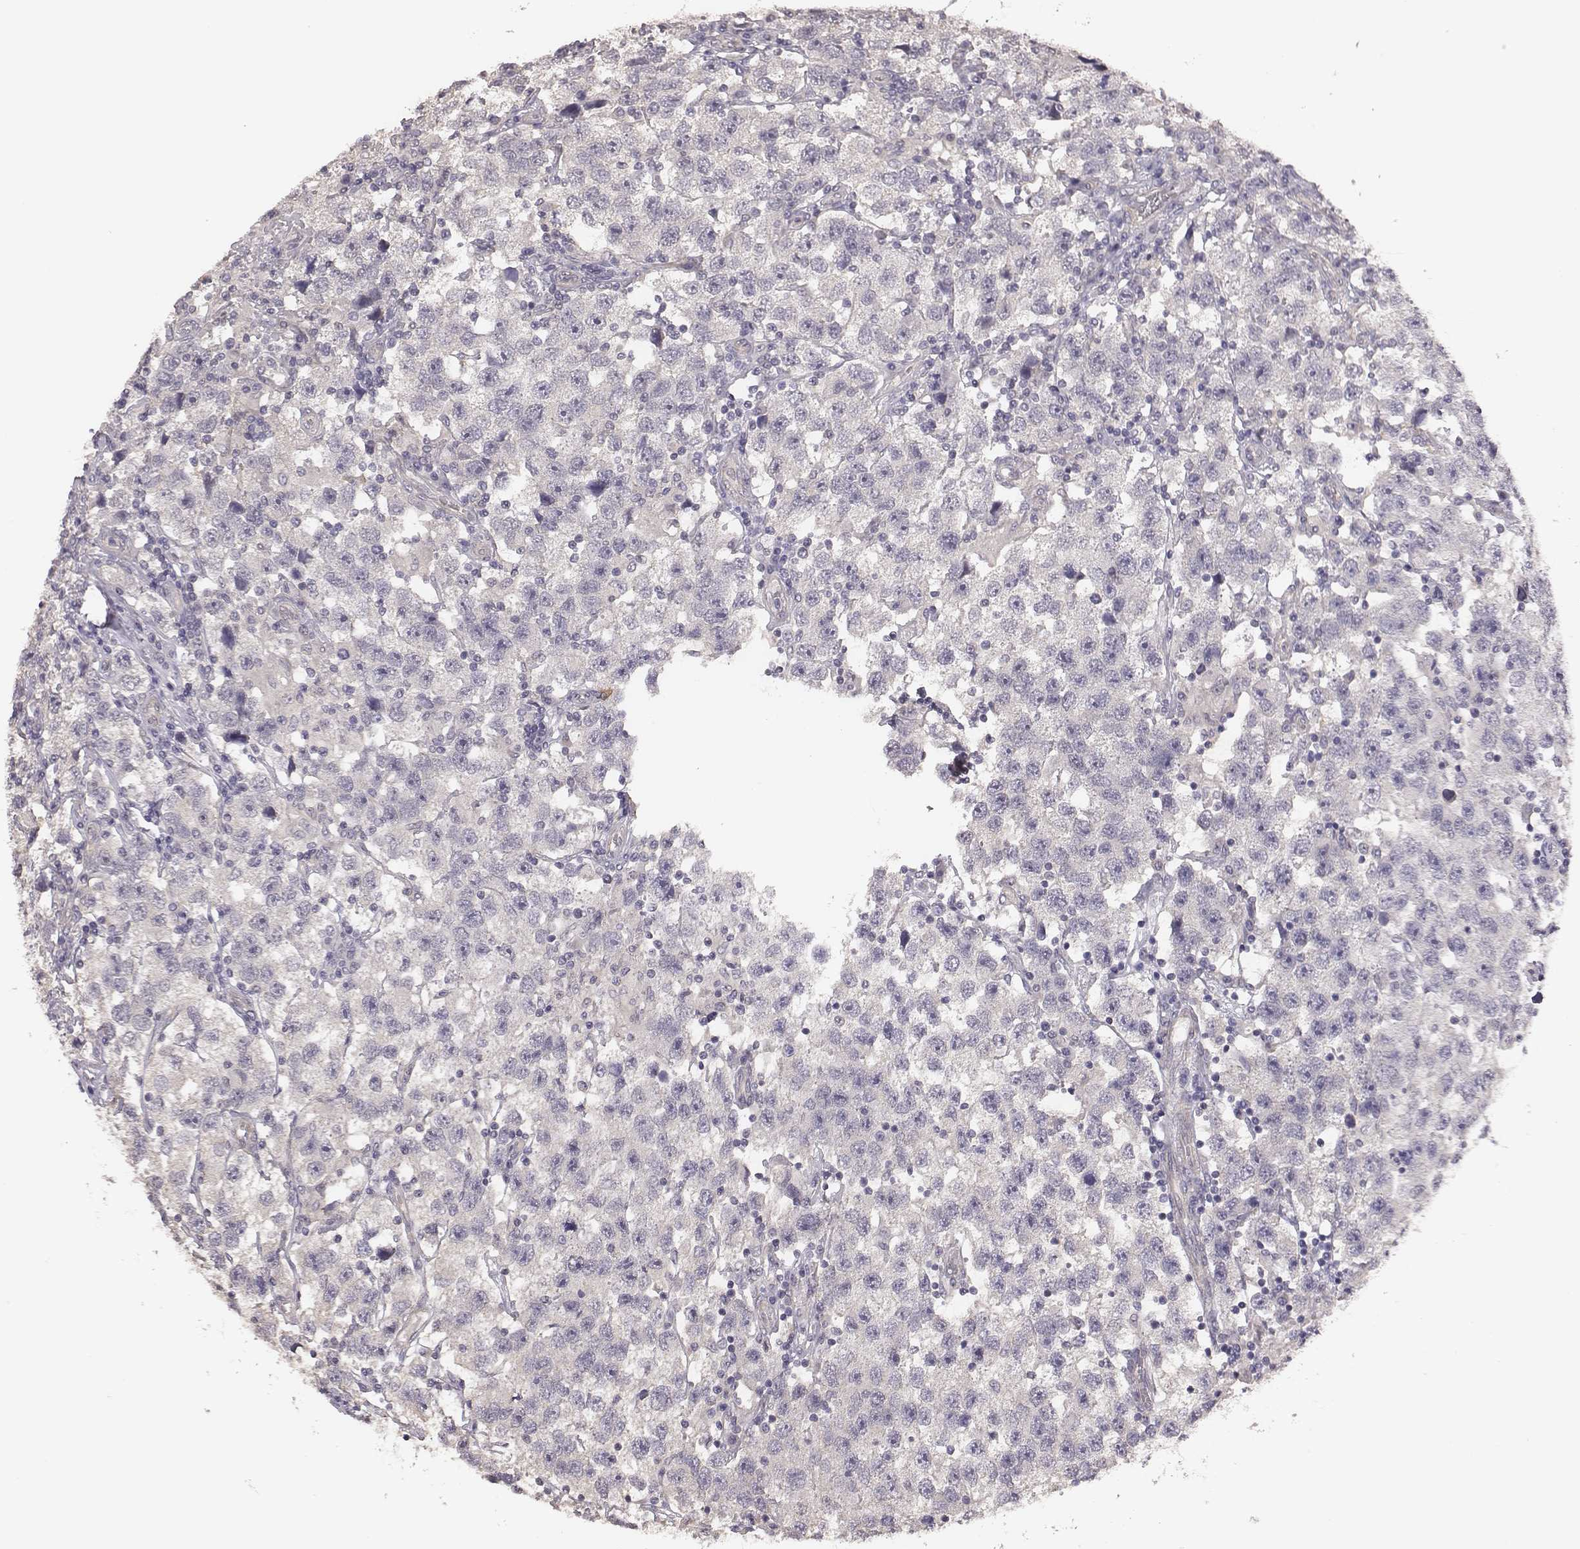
{"staining": {"intensity": "negative", "quantity": "none", "location": "none"}, "tissue": "testis cancer", "cell_type": "Tumor cells", "image_type": "cancer", "snomed": [{"axis": "morphology", "description": "Seminoma, NOS"}, {"axis": "topography", "description": "Testis"}], "caption": "Immunohistochemical staining of testis seminoma exhibits no significant staining in tumor cells.", "gene": "SCARF1", "patient": {"sex": "male", "age": 26}}